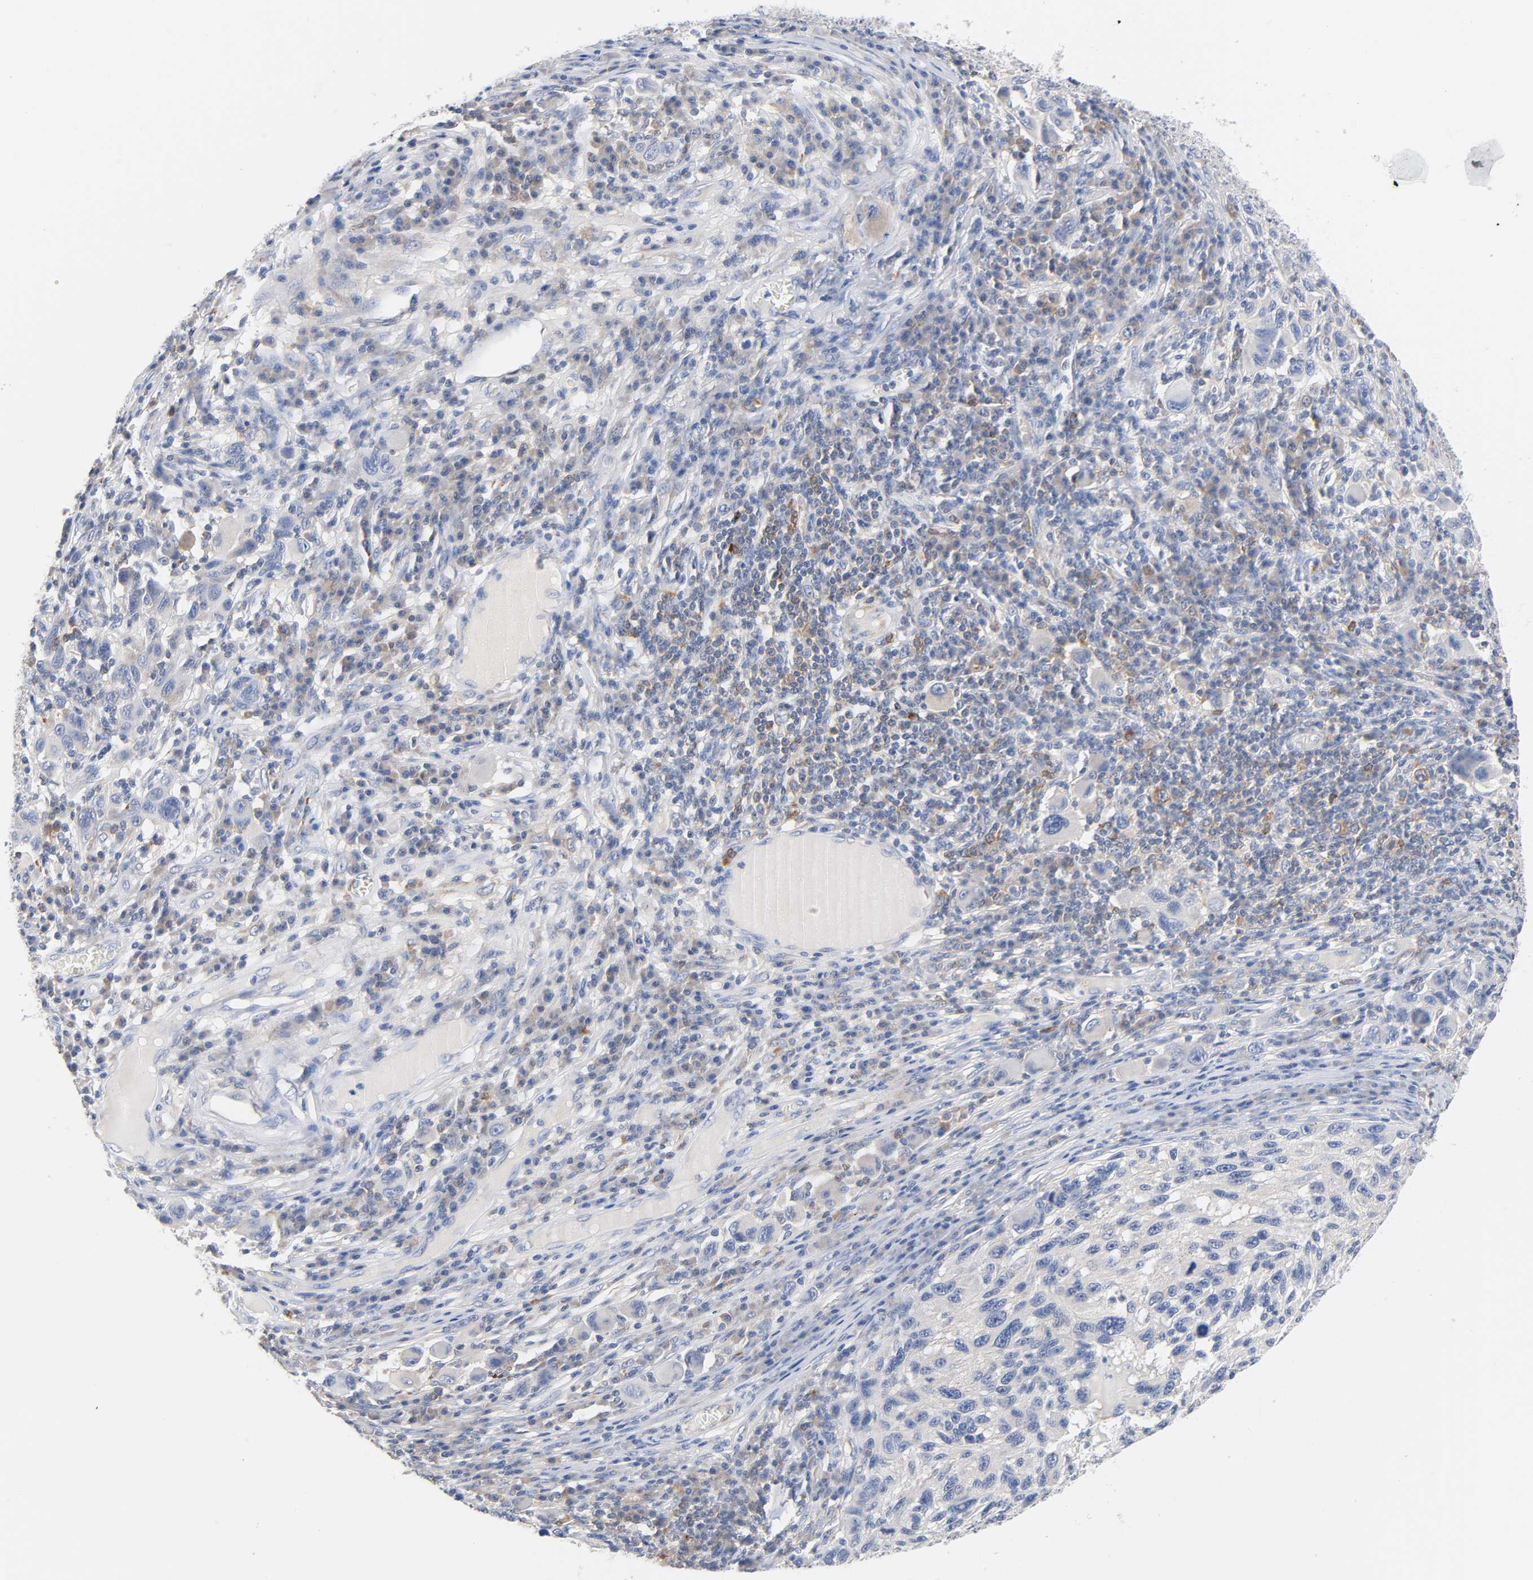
{"staining": {"intensity": "negative", "quantity": "none", "location": "none"}, "tissue": "melanoma", "cell_type": "Tumor cells", "image_type": "cancer", "snomed": [{"axis": "morphology", "description": "Malignant melanoma, NOS"}, {"axis": "topography", "description": "Skin"}], "caption": "This is an immunohistochemistry (IHC) photomicrograph of human malignant melanoma. There is no positivity in tumor cells.", "gene": "MALT1", "patient": {"sex": "male", "age": 53}}